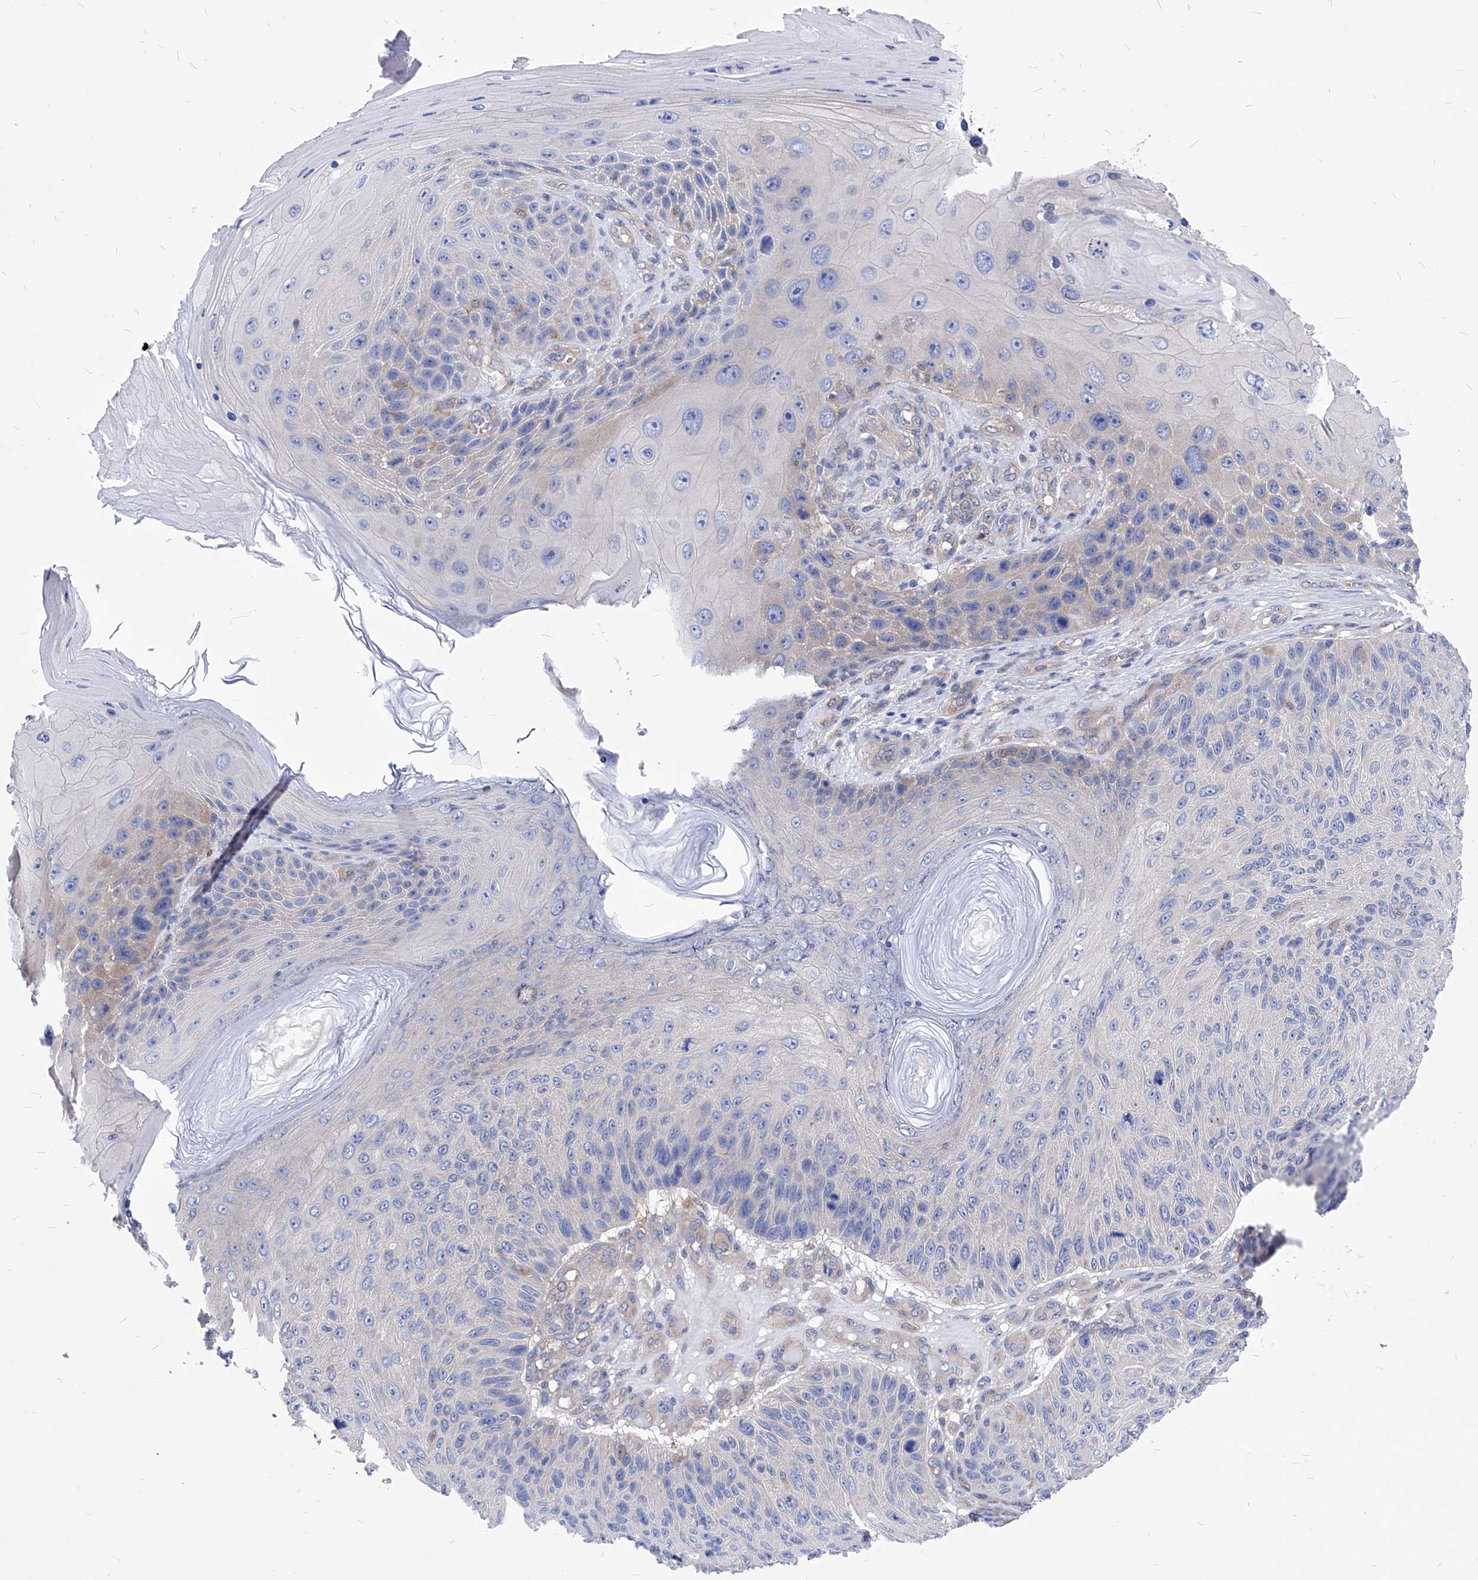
{"staining": {"intensity": "weak", "quantity": "25%-75%", "location": "cytoplasmic/membranous"}, "tissue": "skin cancer", "cell_type": "Tumor cells", "image_type": "cancer", "snomed": [{"axis": "morphology", "description": "Squamous cell carcinoma, NOS"}, {"axis": "topography", "description": "Skin"}], "caption": "IHC micrograph of neoplastic tissue: human skin cancer (squamous cell carcinoma) stained using immunohistochemistry (IHC) displays low levels of weak protein expression localized specifically in the cytoplasmic/membranous of tumor cells, appearing as a cytoplasmic/membranous brown color.", "gene": "XPNPEP1", "patient": {"sex": "female", "age": 88}}